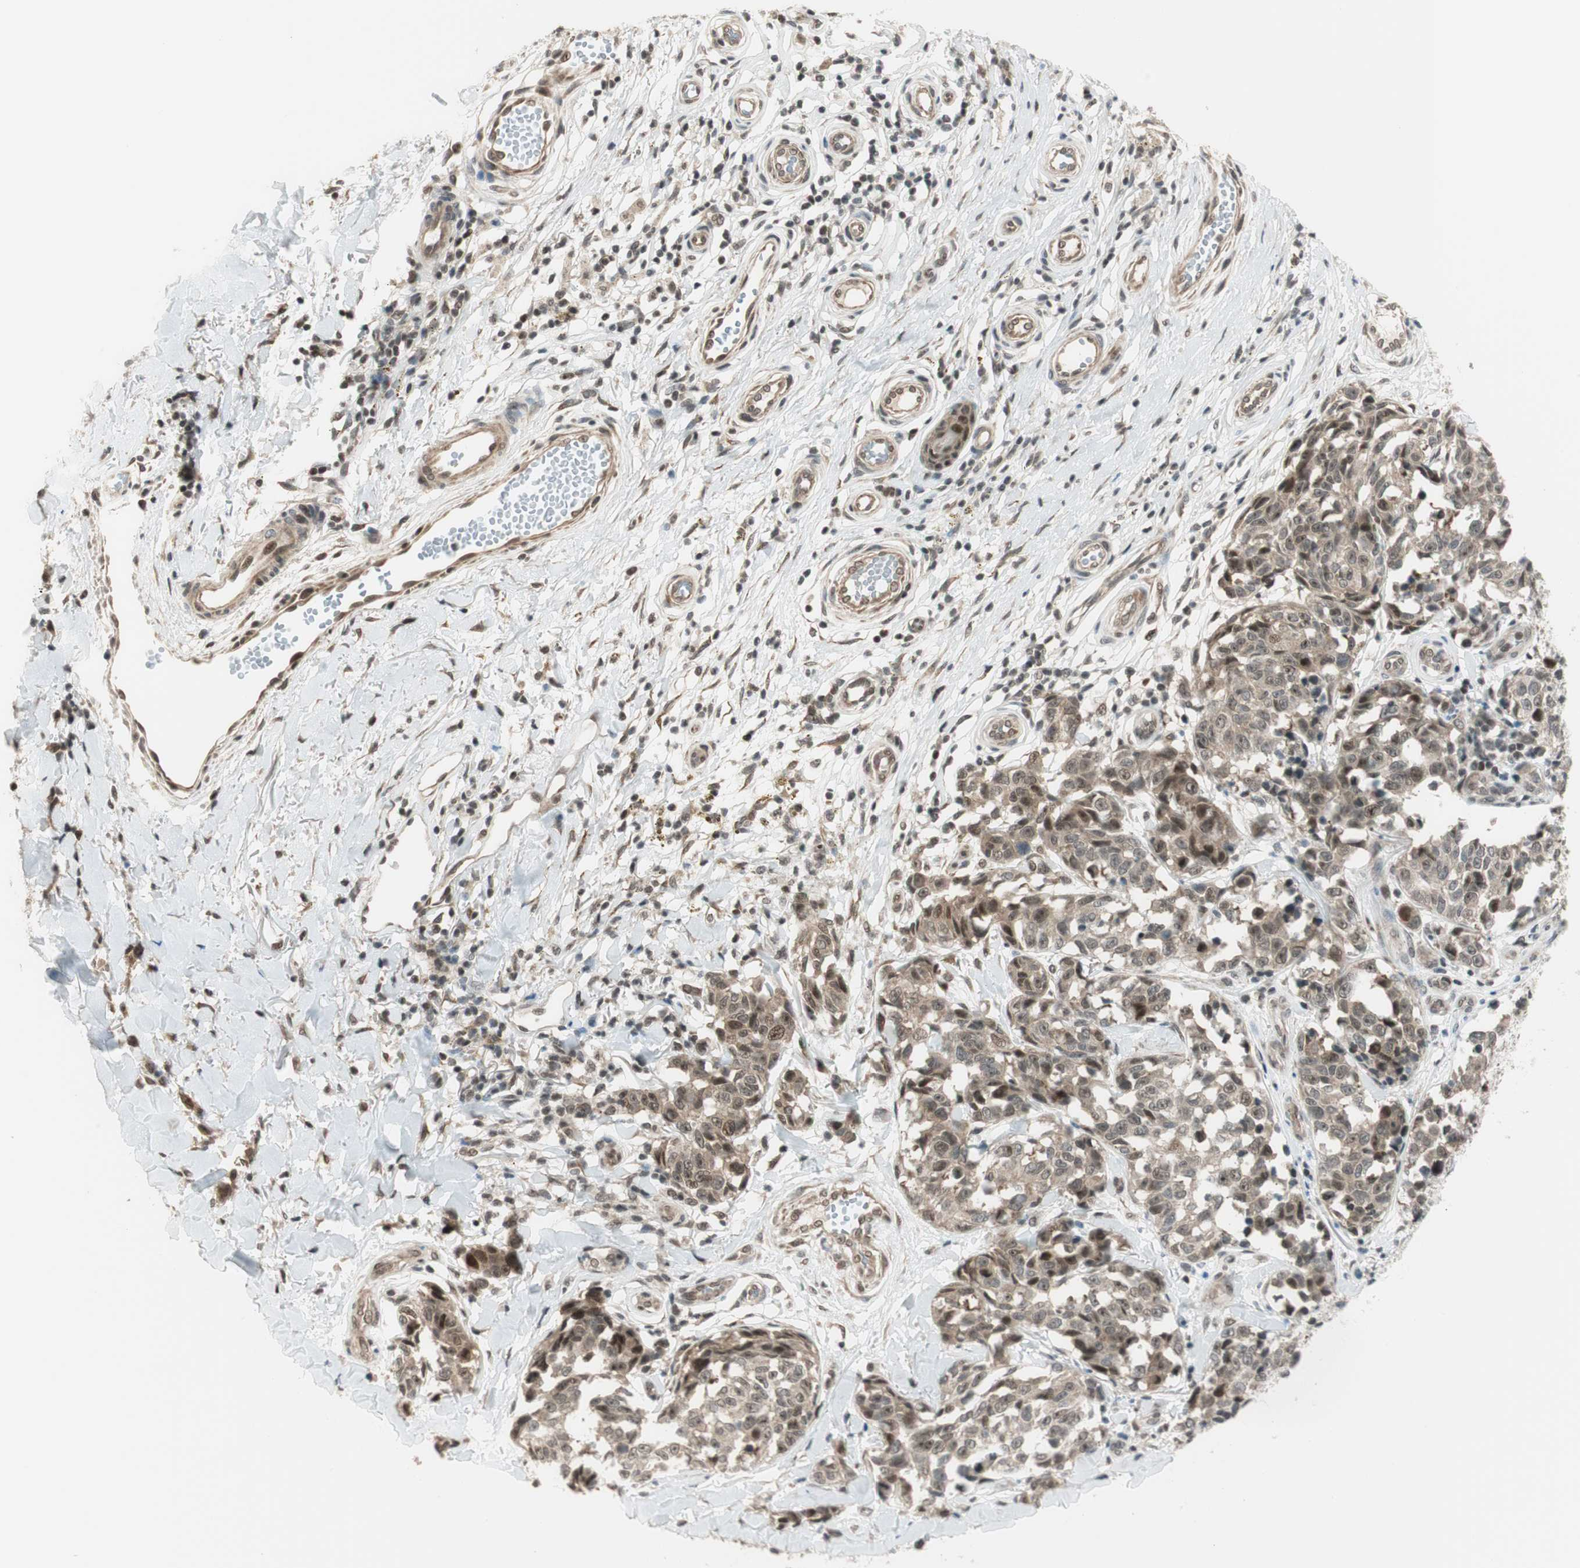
{"staining": {"intensity": "moderate", "quantity": ">75%", "location": "cytoplasmic/membranous,nuclear"}, "tissue": "melanoma", "cell_type": "Tumor cells", "image_type": "cancer", "snomed": [{"axis": "morphology", "description": "Malignant melanoma, NOS"}, {"axis": "topography", "description": "Skin"}], "caption": "Immunohistochemical staining of human melanoma demonstrates medium levels of moderate cytoplasmic/membranous and nuclear protein expression in approximately >75% of tumor cells.", "gene": "BRMS1", "patient": {"sex": "female", "age": 64}}